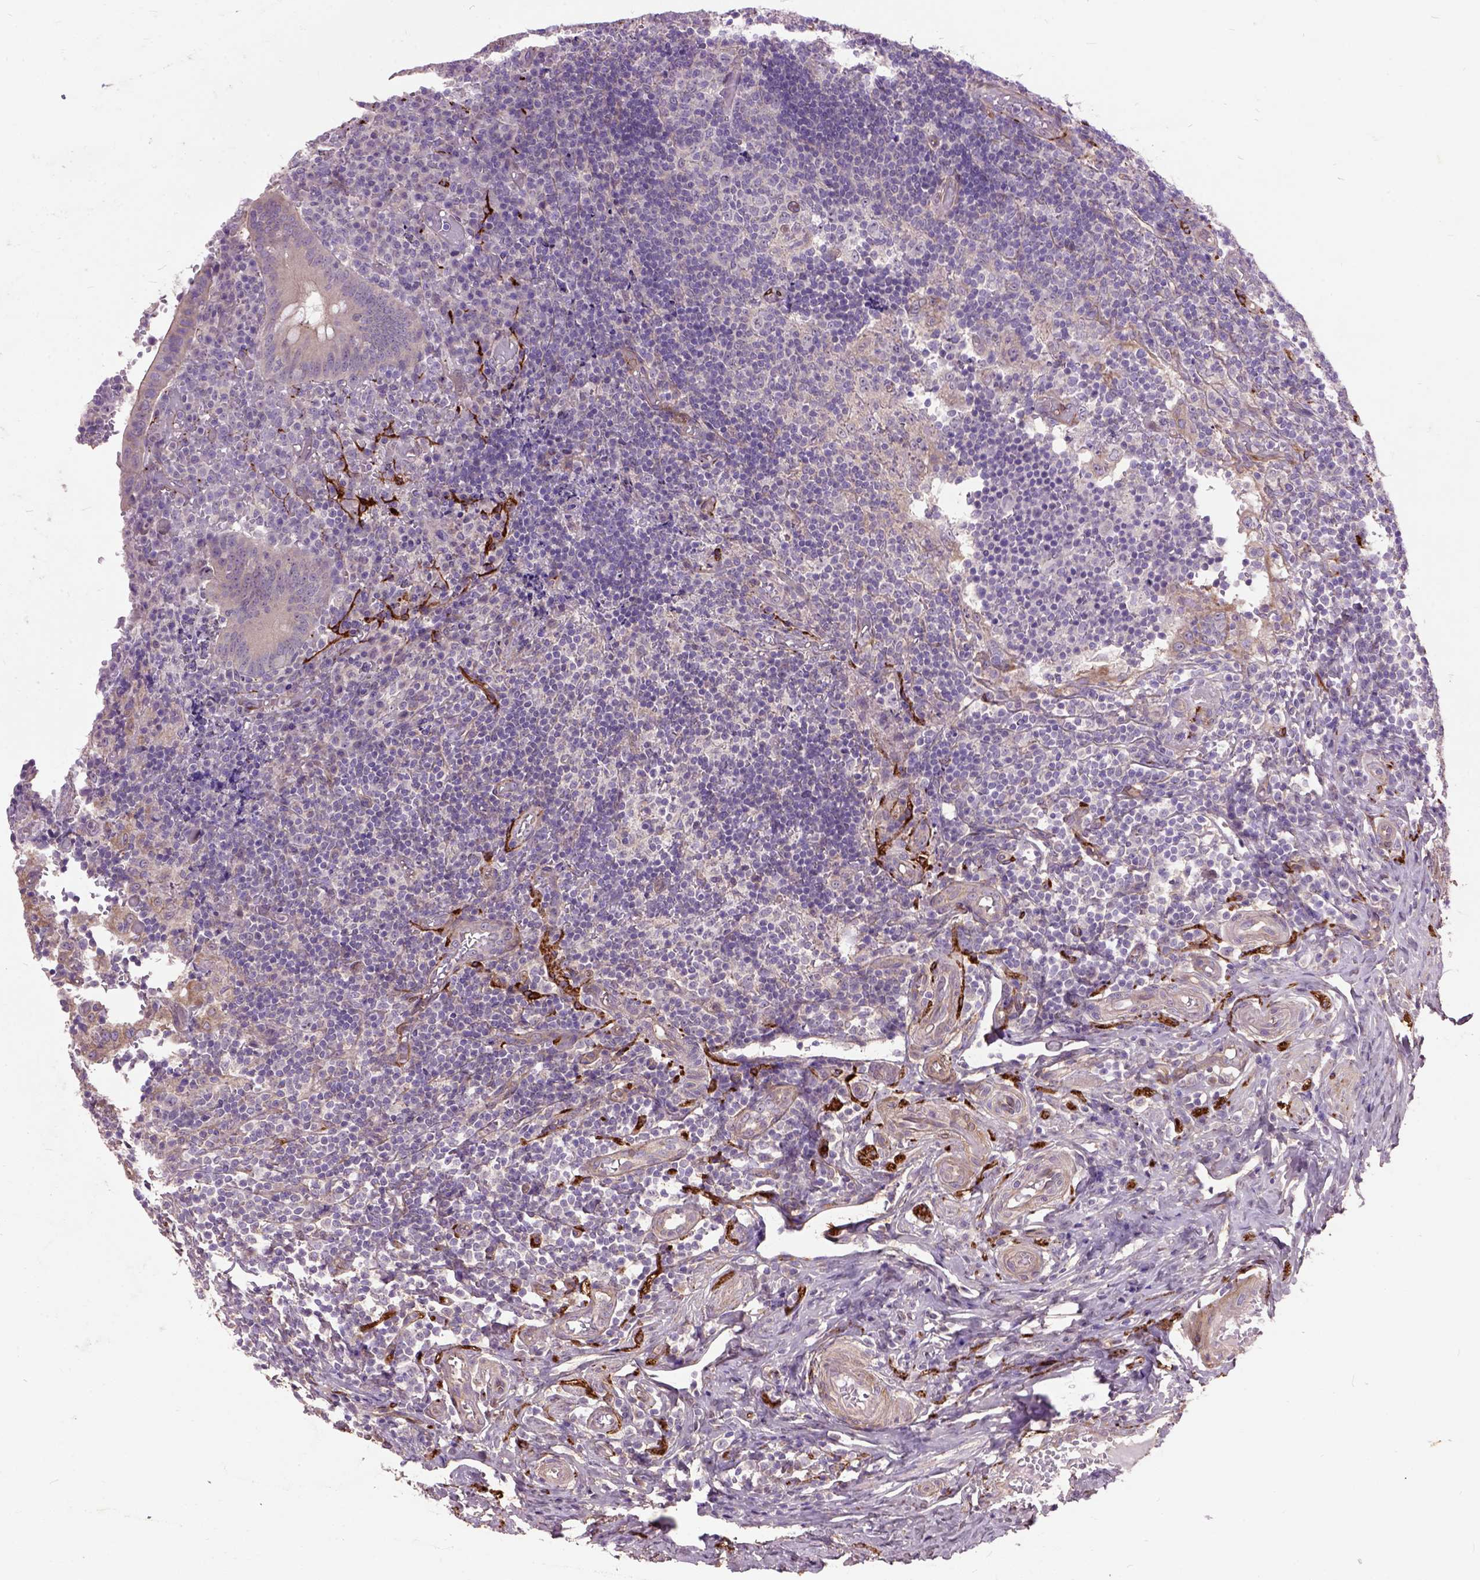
{"staining": {"intensity": "negative", "quantity": "none", "location": "none"}, "tissue": "appendix", "cell_type": "Glandular cells", "image_type": "normal", "snomed": [{"axis": "morphology", "description": "Normal tissue, NOS"}, {"axis": "topography", "description": "Appendix"}], "caption": "A high-resolution photomicrograph shows immunohistochemistry staining of unremarkable appendix, which demonstrates no significant expression in glandular cells.", "gene": "MAPT", "patient": {"sex": "male", "age": 18}}